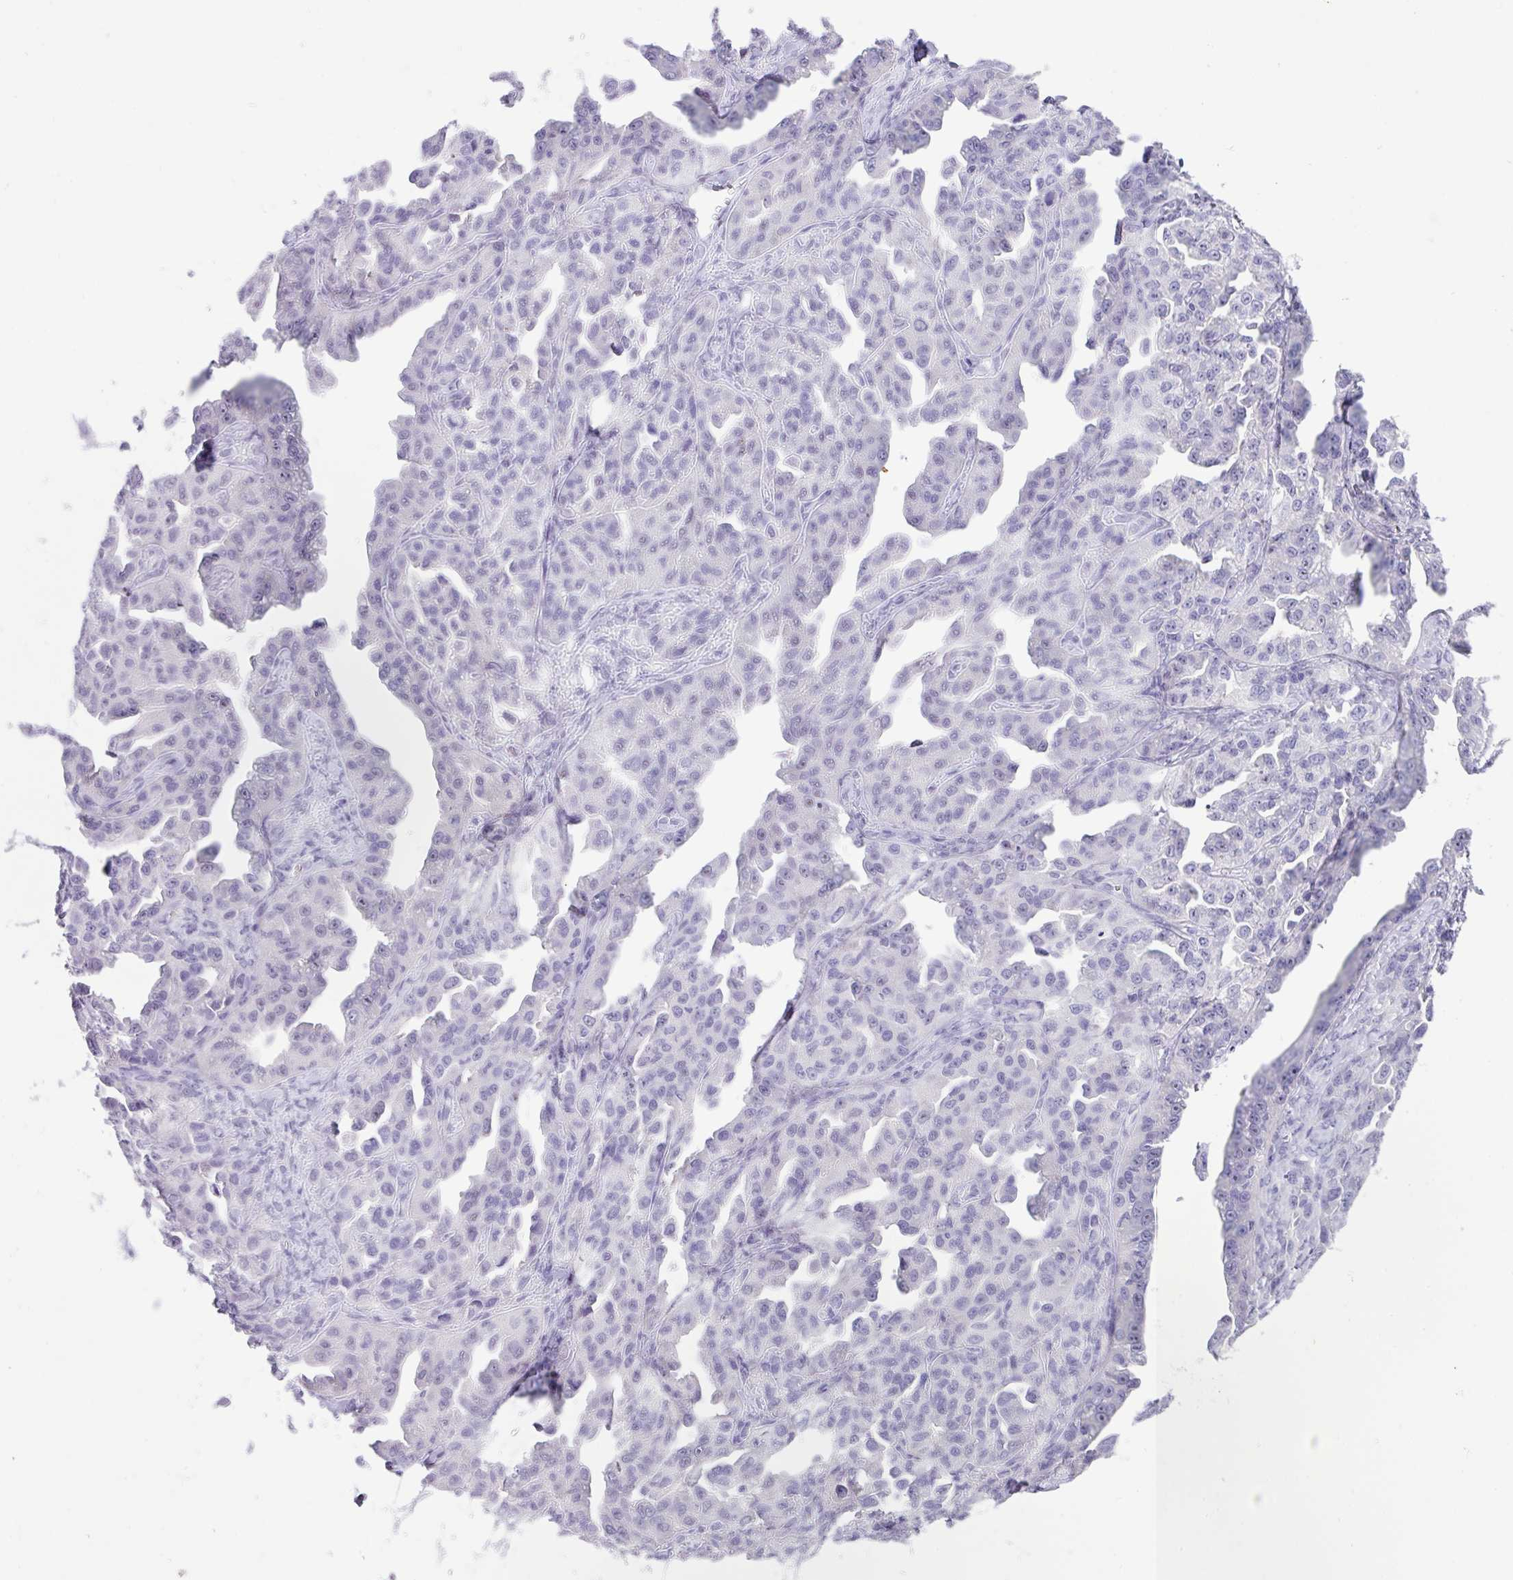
{"staining": {"intensity": "negative", "quantity": "none", "location": "none"}, "tissue": "ovarian cancer", "cell_type": "Tumor cells", "image_type": "cancer", "snomed": [{"axis": "morphology", "description": "Cystadenocarcinoma, serous, NOS"}, {"axis": "topography", "description": "Ovary"}], "caption": "Immunohistochemistry of human serous cystadenocarcinoma (ovarian) shows no staining in tumor cells.", "gene": "MRM2", "patient": {"sex": "female", "age": 75}}